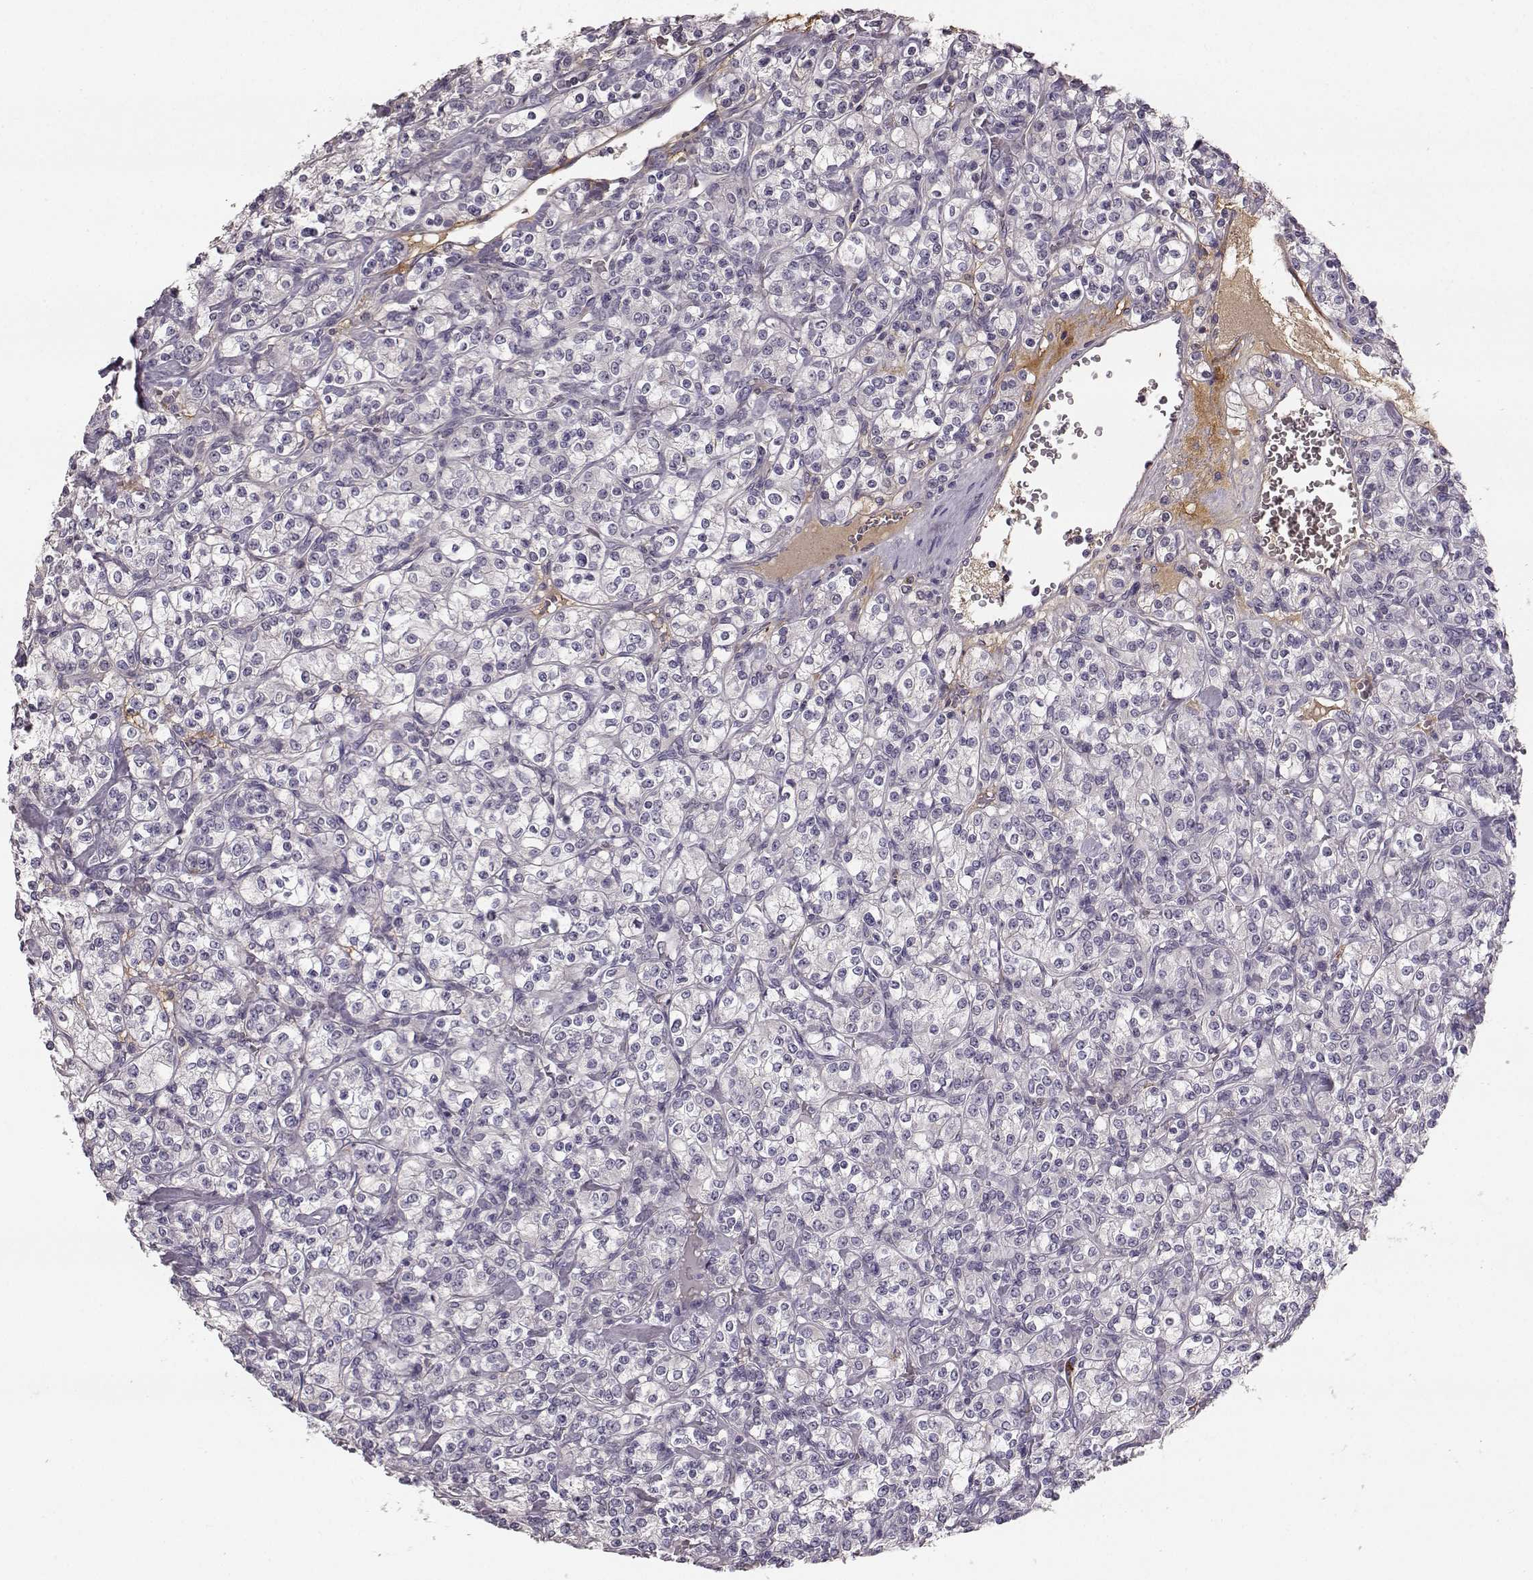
{"staining": {"intensity": "negative", "quantity": "none", "location": "none"}, "tissue": "renal cancer", "cell_type": "Tumor cells", "image_type": "cancer", "snomed": [{"axis": "morphology", "description": "Adenocarcinoma, NOS"}, {"axis": "topography", "description": "Kidney"}], "caption": "Renal cancer (adenocarcinoma) stained for a protein using immunohistochemistry (IHC) demonstrates no positivity tumor cells.", "gene": "YJEFN3", "patient": {"sex": "male", "age": 77}}